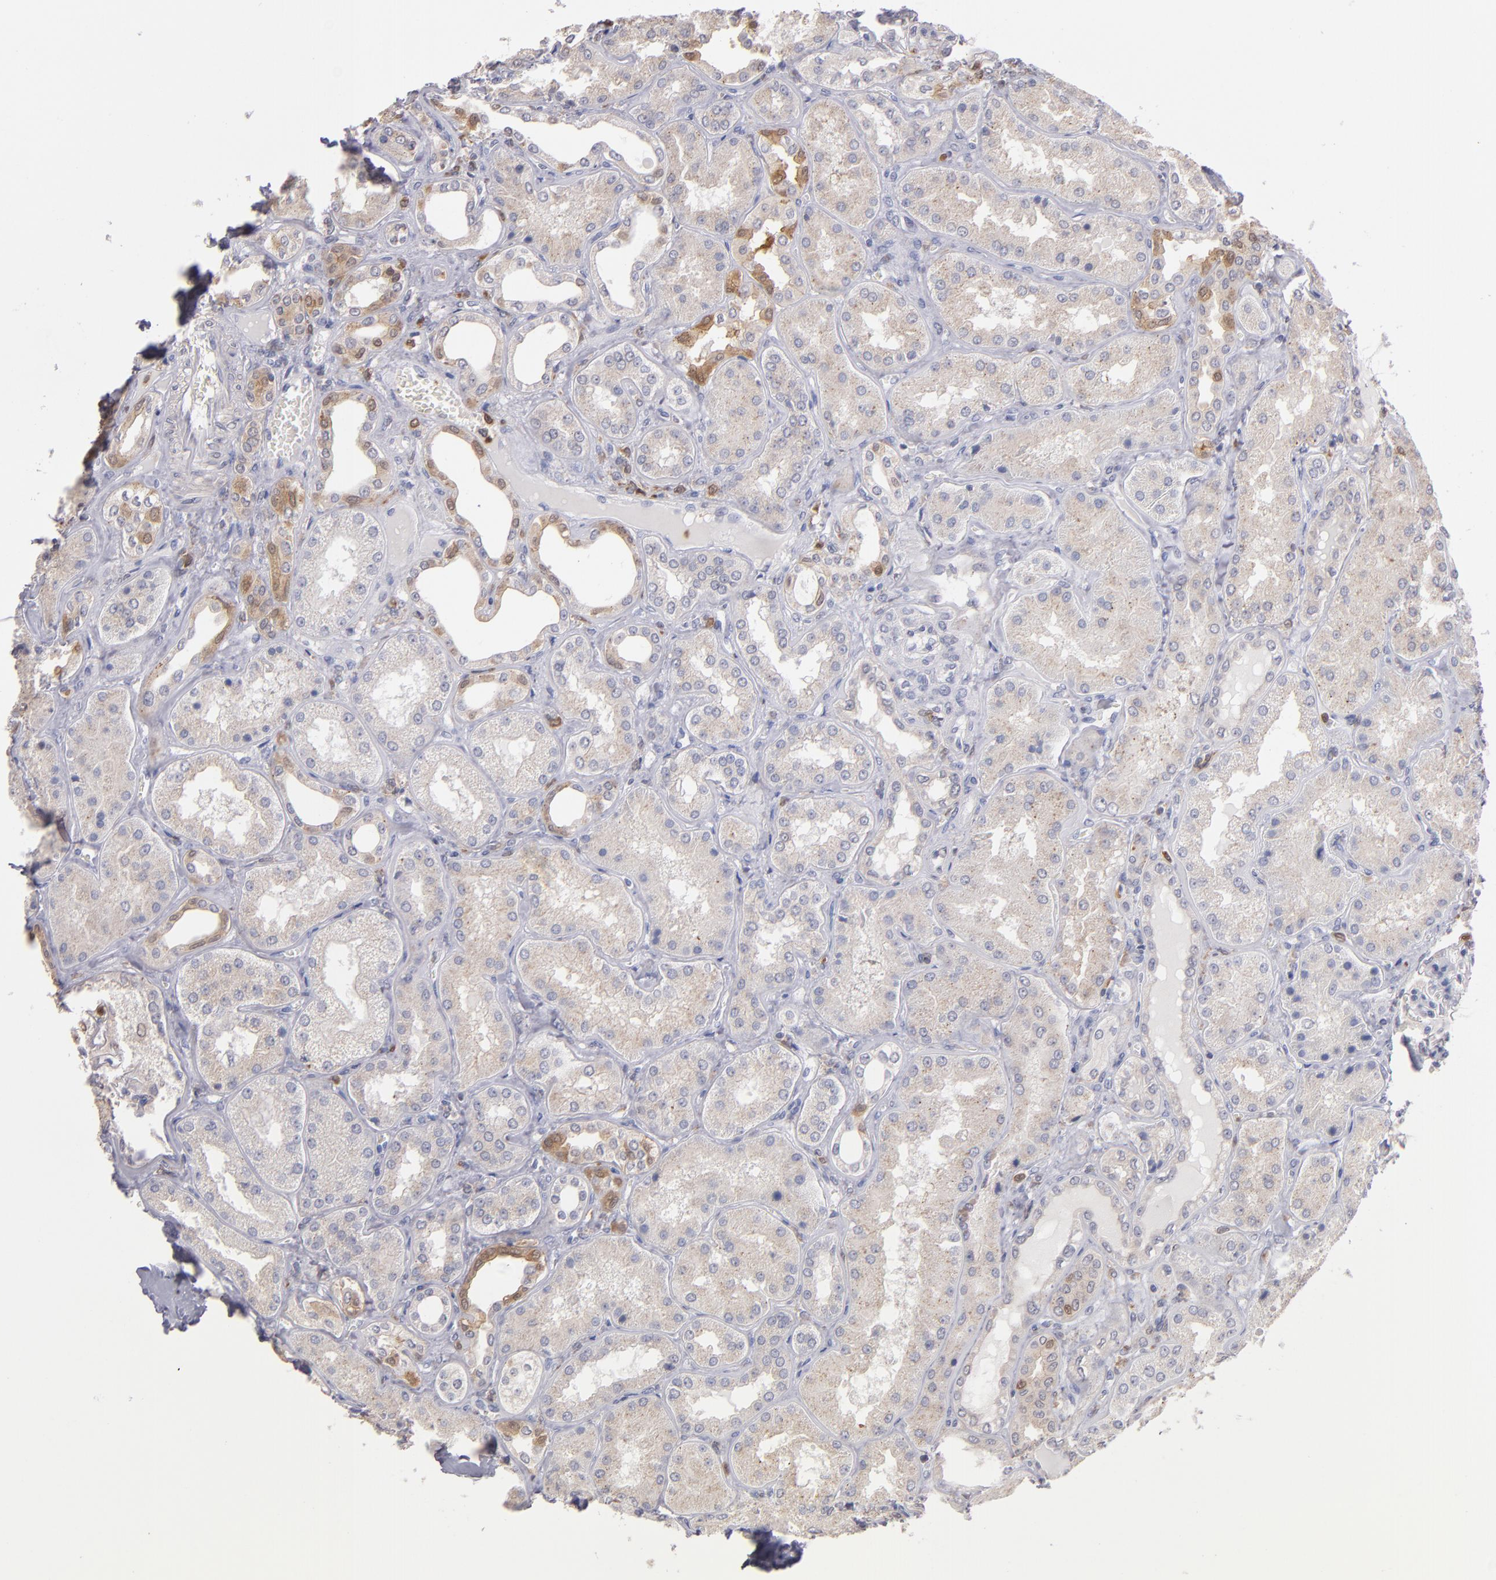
{"staining": {"intensity": "negative", "quantity": "none", "location": "none"}, "tissue": "kidney", "cell_type": "Cells in glomeruli", "image_type": "normal", "snomed": [{"axis": "morphology", "description": "Normal tissue, NOS"}, {"axis": "topography", "description": "Kidney"}], "caption": "Kidney was stained to show a protein in brown. There is no significant staining in cells in glomeruli. (Immunohistochemistry, brightfield microscopy, high magnification).", "gene": "PRKCD", "patient": {"sex": "female", "age": 56}}